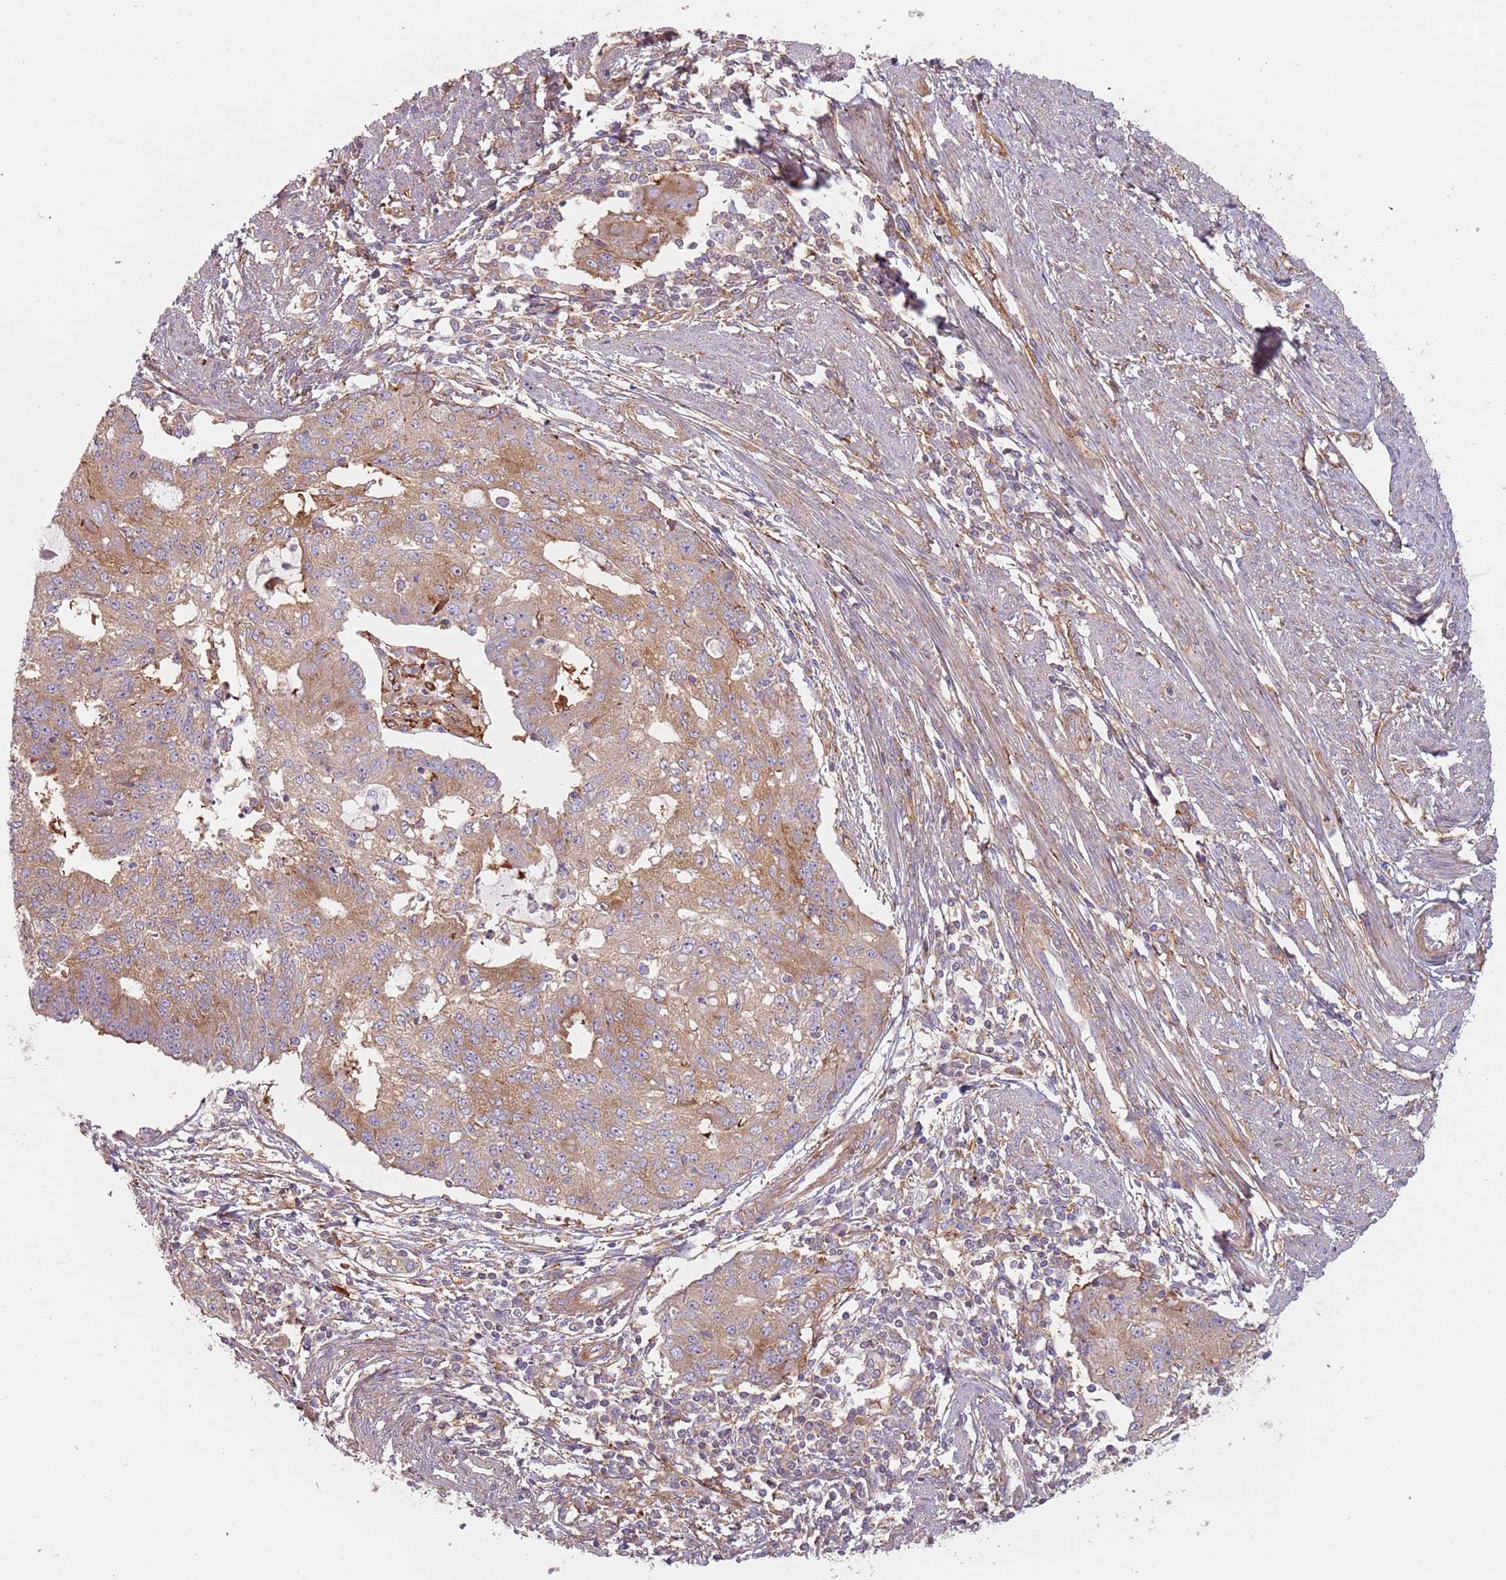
{"staining": {"intensity": "moderate", "quantity": "25%-75%", "location": "cytoplasmic/membranous"}, "tissue": "endometrial cancer", "cell_type": "Tumor cells", "image_type": "cancer", "snomed": [{"axis": "morphology", "description": "Adenocarcinoma, NOS"}, {"axis": "topography", "description": "Endometrium"}], "caption": "Moderate cytoplasmic/membranous protein positivity is present in approximately 25%-75% of tumor cells in adenocarcinoma (endometrial).", "gene": "TPD52L2", "patient": {"sex": "female", "age": 56}}